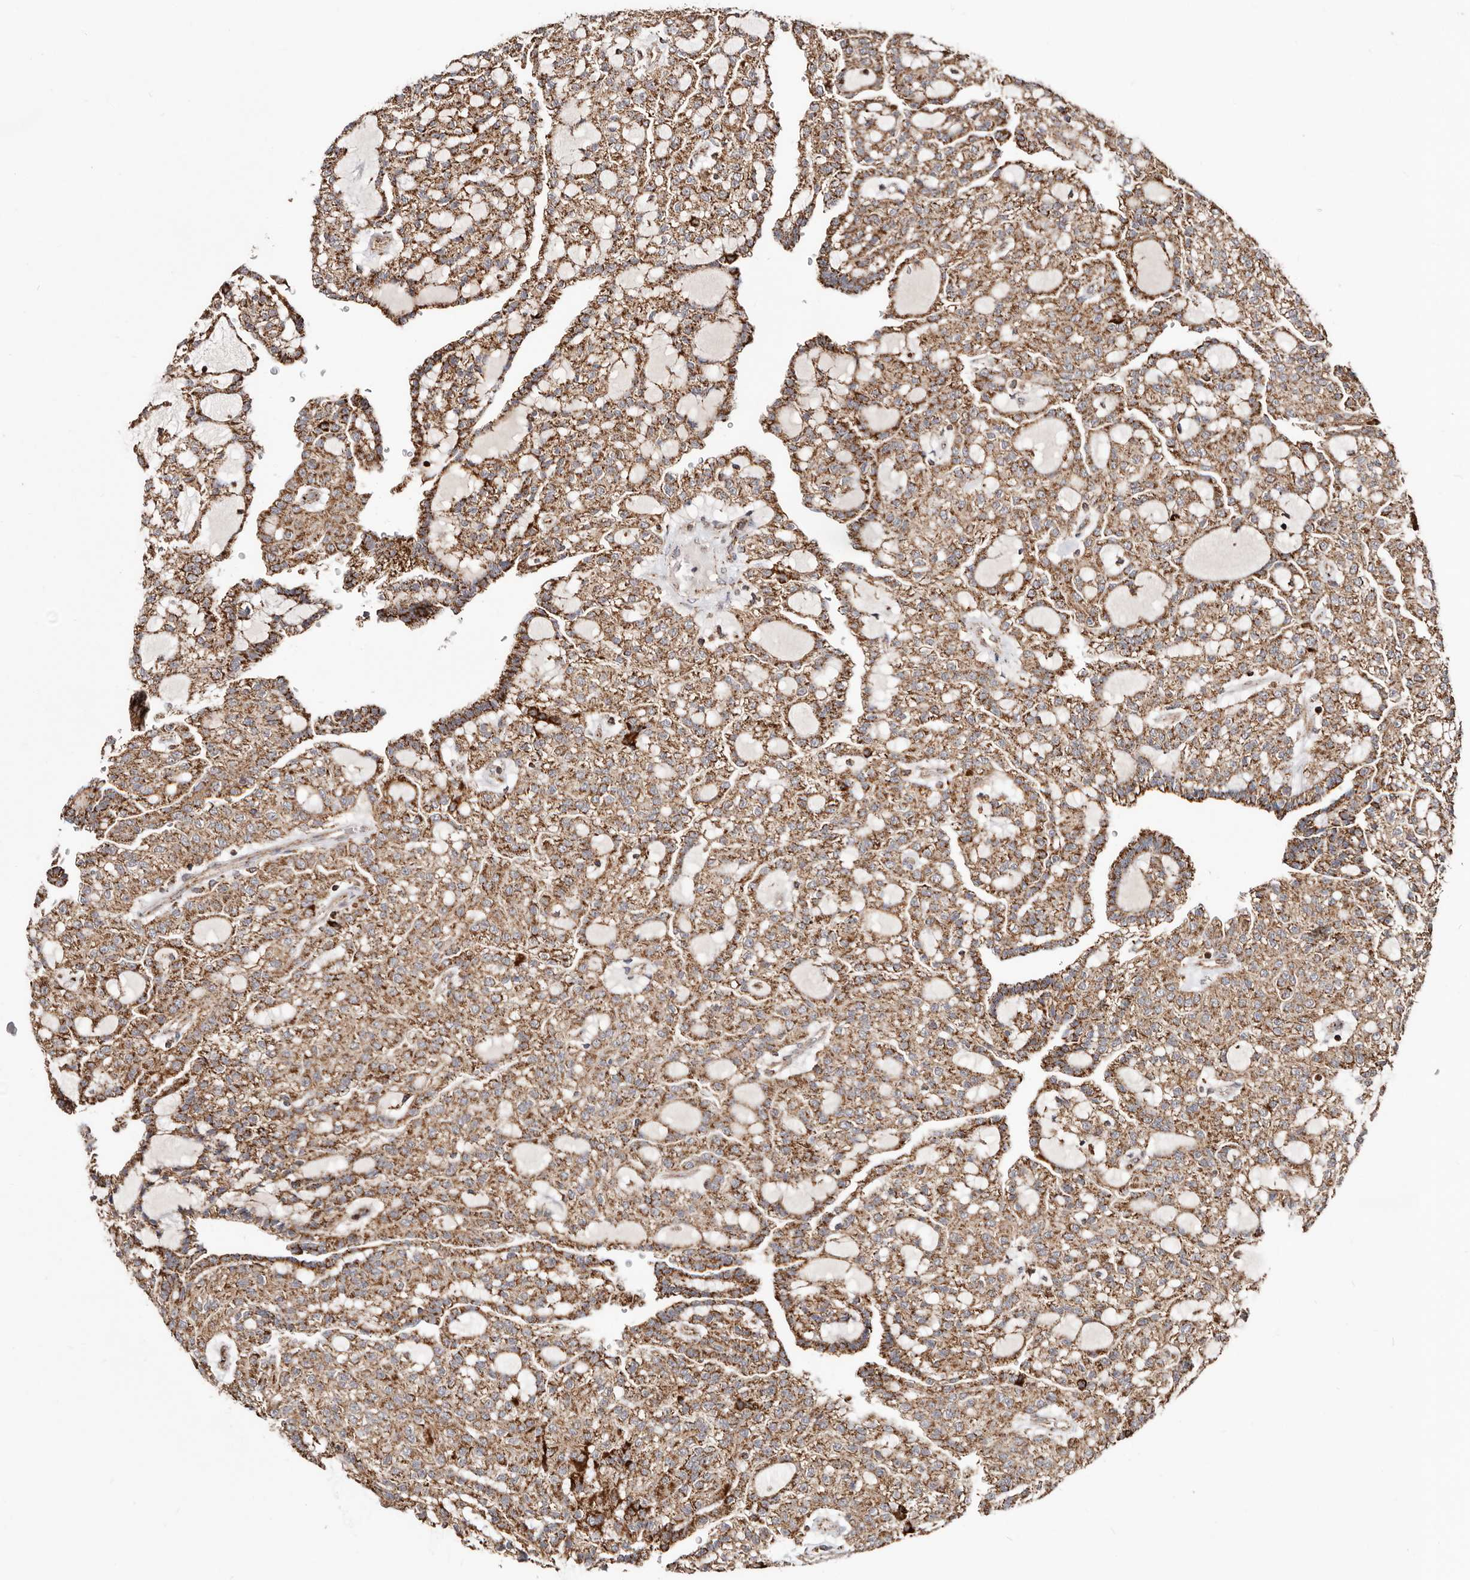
{"staining": {"intensity": "moderate", "quantity": ">75%", "location": "cytoplasmic/membranous"}, "tissue": "renal cancer", "cell_type": "Tumor cells", "image_type": "cancer", "snomed": [{"axis": "morphology", "description": "Adenocarcinoma, NOS"}, {"axis": "topography", "description": "Kidney"}], "caption": "Renal cancer tissue reveals moderate cytoplasmic/membranous expression in approximately >75% of tumor cells, visualized by immunohistochemistry.", "gene": "PRKACB", "patient": {"sex": "male", "age": 63}}